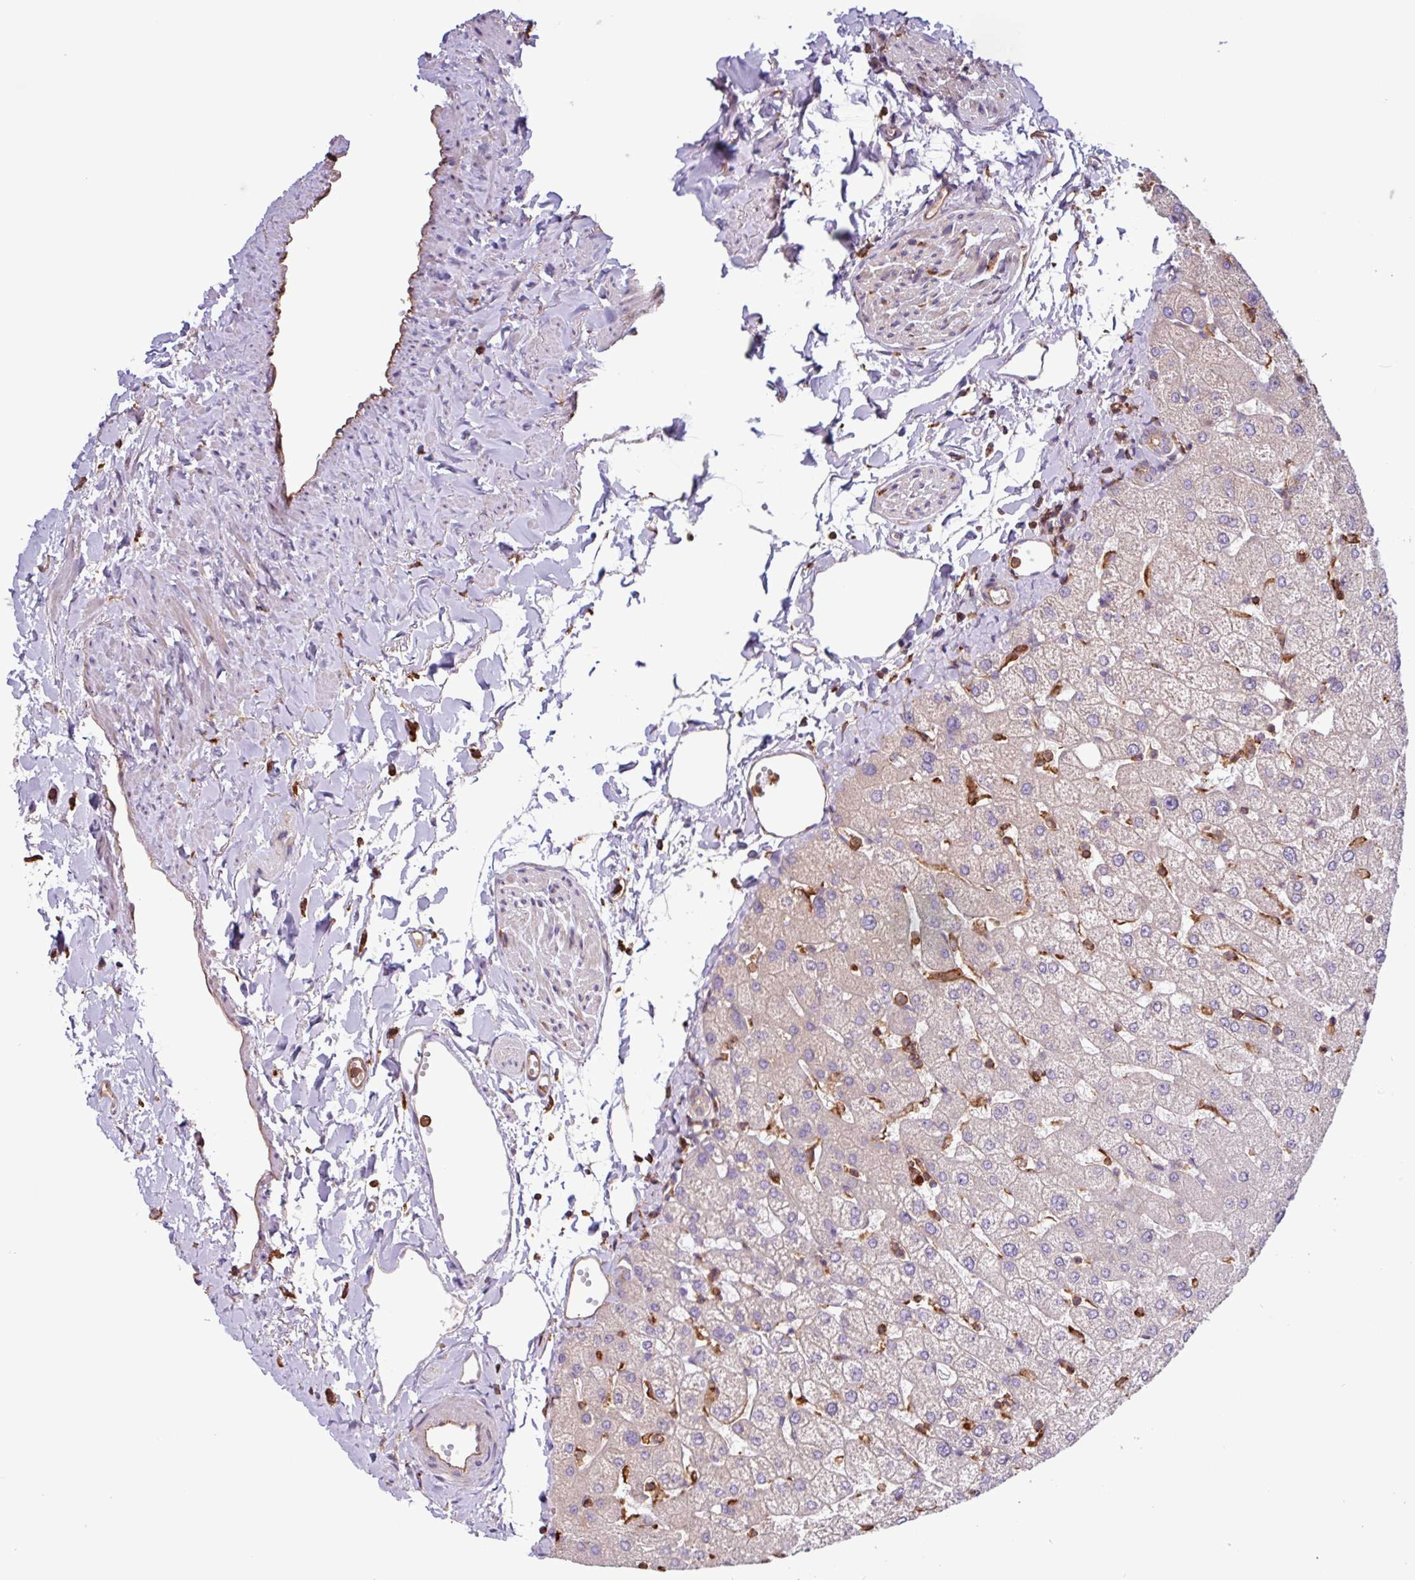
{"staining": {"intensity": "weak", "quantity": ">75%", "location": "cytoplasmic/membranous"}, "tissue": "liver", "cell_type": "Cholangiocytes", "image_type": "normal", "snomed": [{"axis": "morphology", "description": "Normal tissue, NOS"}, {"axis": "topography", "description": "Liver"}], "caption": "IHC histopathology image of benign human liver stained for a protein (brown), which exhibits low levels of weak cytoplasmic/membranous expression in approximately >75% of cholangiocytes.", "gene": "ACTR3B", "patient": {"sex": "female", "age": 54}}